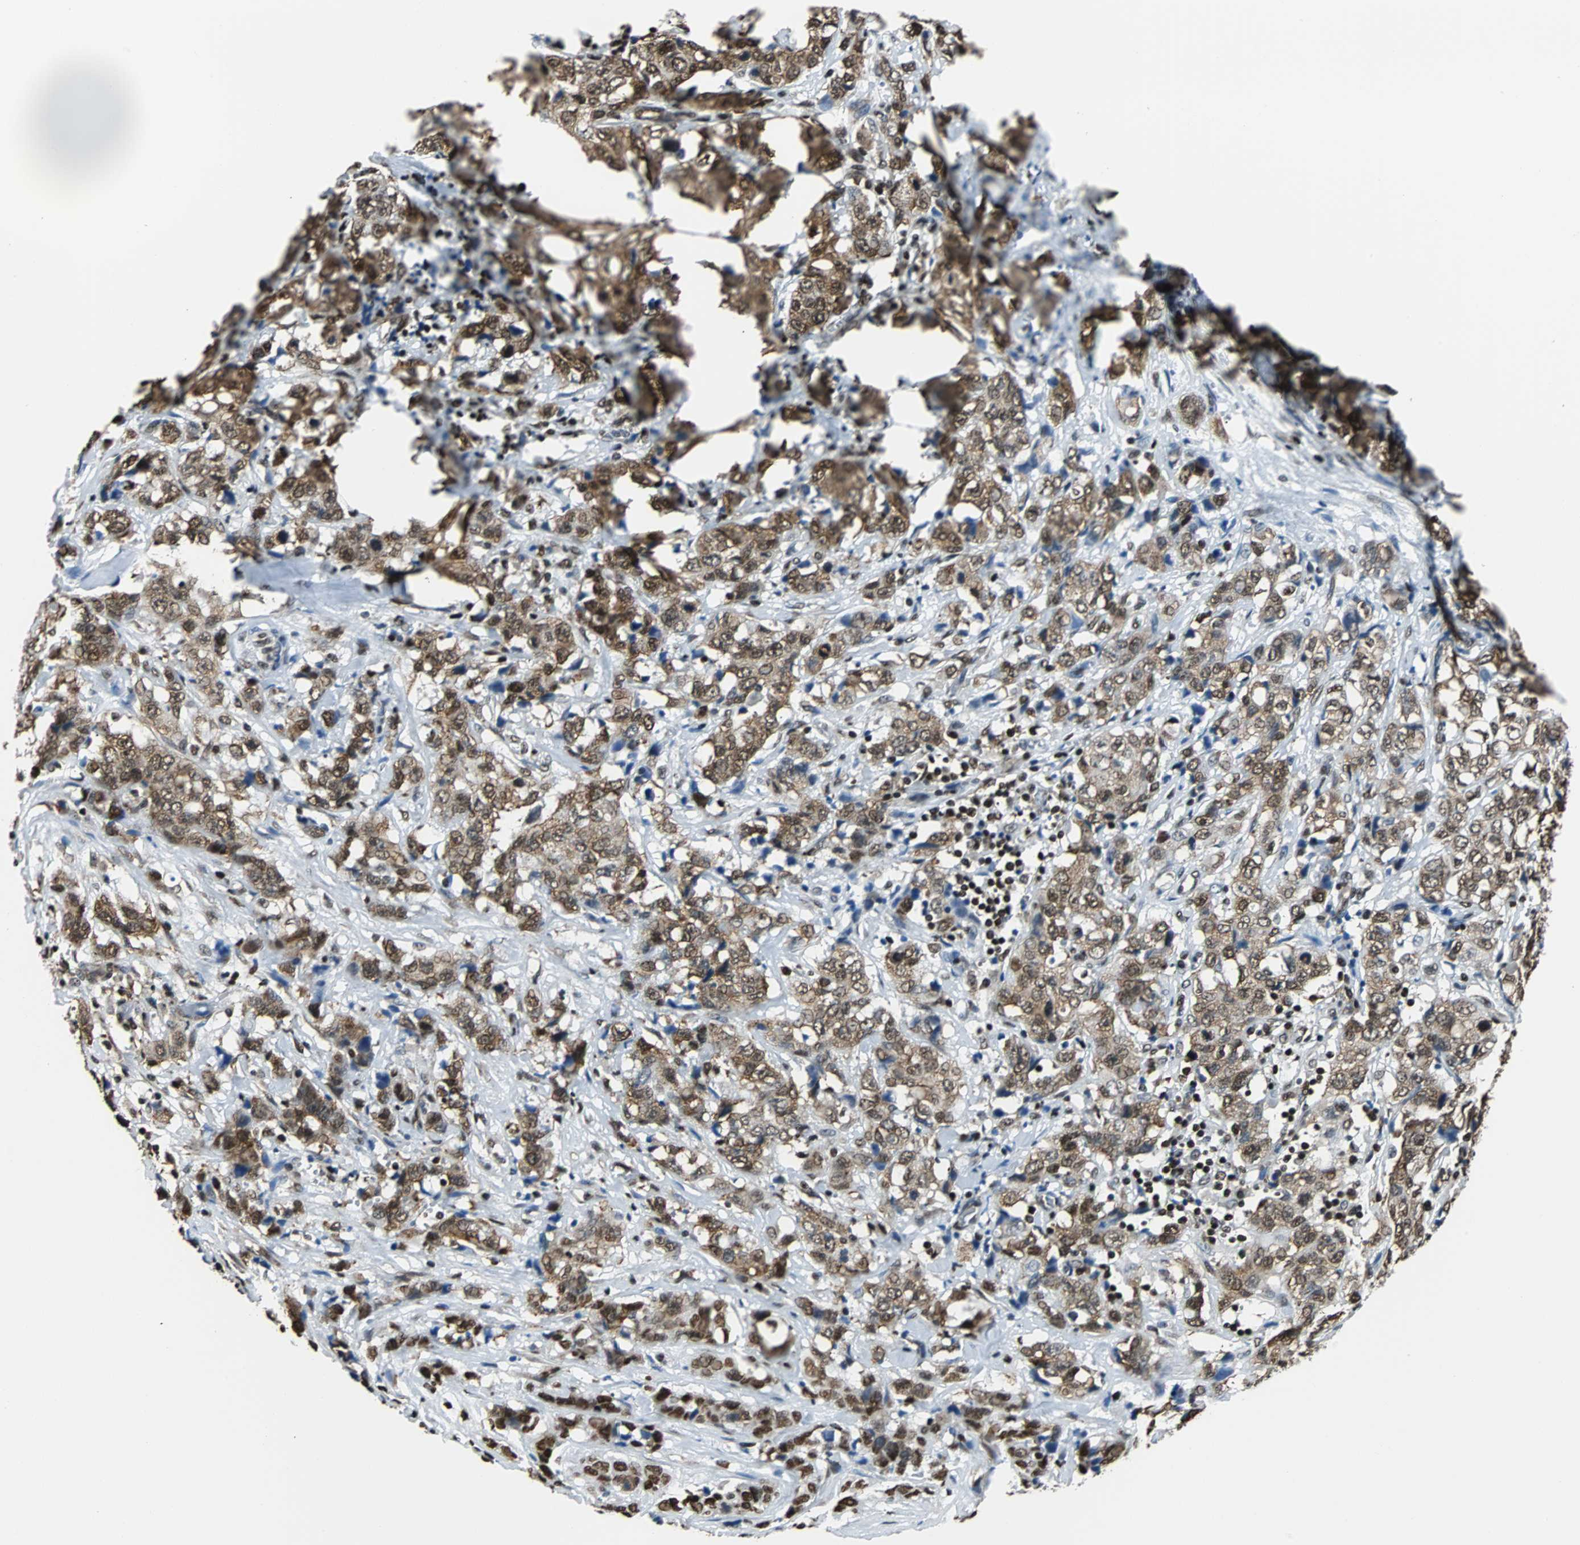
{"staining": {"intensity": "moderate", "quantity": ">75%", "location": "cytoplasmic/membranous,nuclear"}, "tissue": "stomach cancer", "cell_type": "Tumor cells", "image_type": "cancer", "snomed": [{"axis": "morphology", "description": "Adenocarcinoma, NOS"}, {"axis": "topography", "description": "Stomach"}], "caption": "Human stomach cancer stained for a protein (brown) exhibits moderate cytoplasmic/membranous and nuclear positive expression in approximately >75% of tumor cells.", "gene": "FUBP1", "patient": {"sex": "male", "age": 48}}